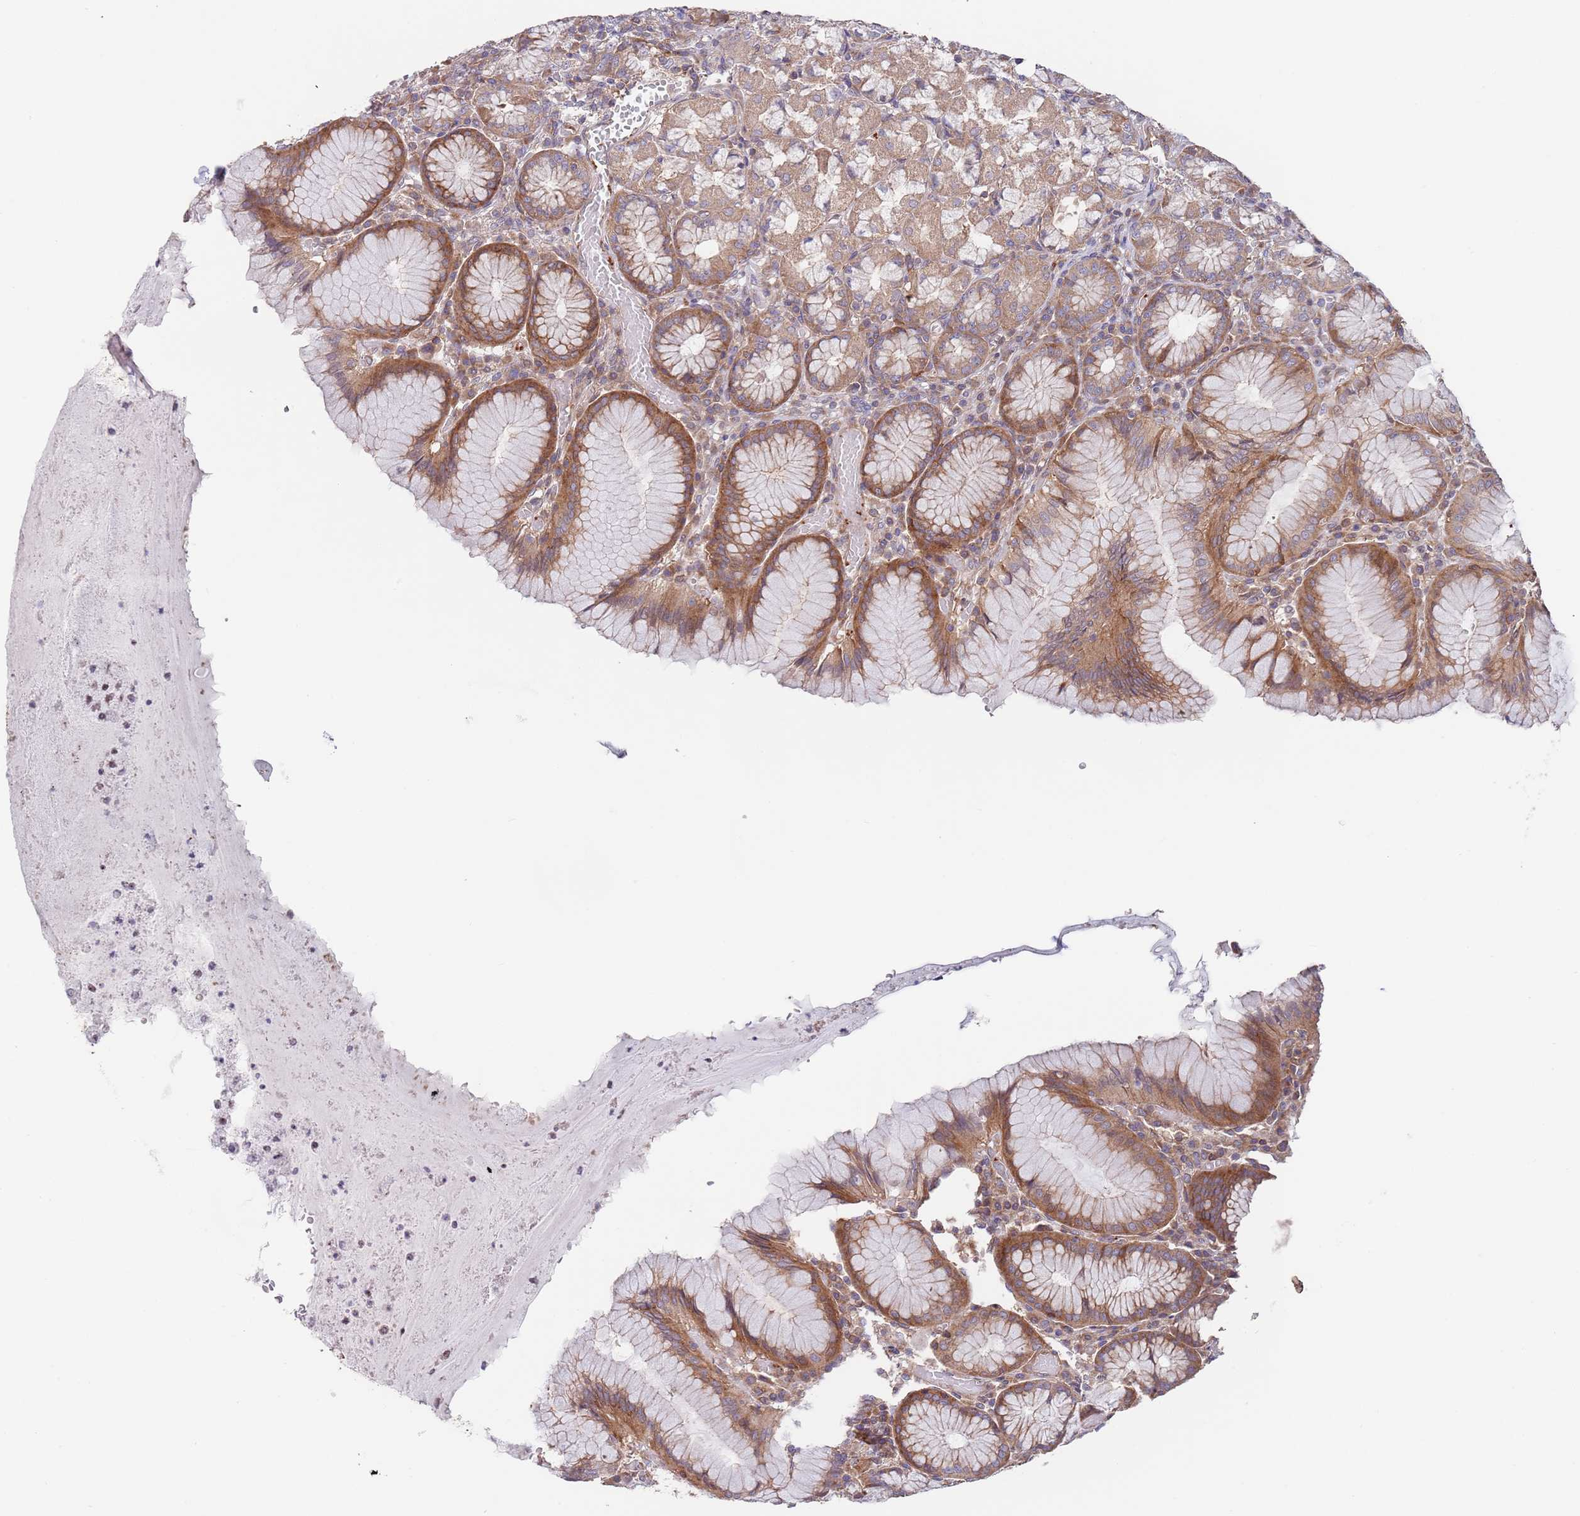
{"staining": {"intensity": "moderate", "quantity": ">75%", "location": "cytoplasmic/membranous"}, "tissue": "stomach", "cell_type": "Glandular cells", "image_type": "normal", "snomed": [{"axis": "morphology", "description": "Normal tissue, NOS"}, {"axis": "topography", "description": "Stomach"}], "caption": "A photomicrograph of stomach stained for a protein displays moderate cytoplasmic/membranous brown staining in glandular cells.", "gene": "RNF19B", "patient": {"sex": "male", "age": 55}}